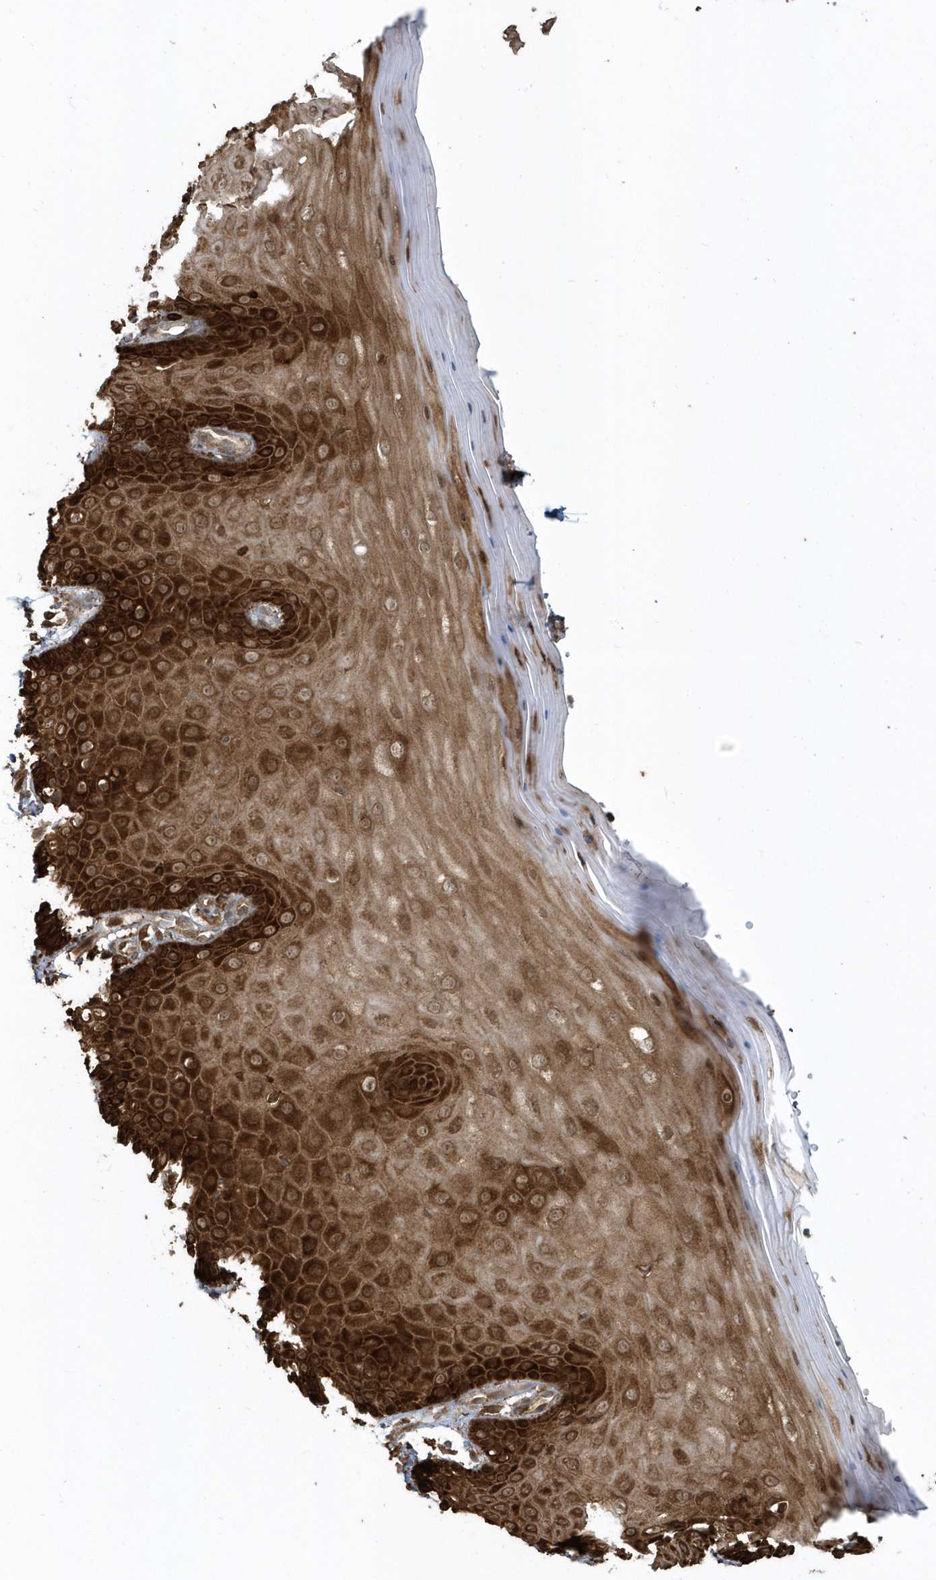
{"staining": {"intensity": "strong", "quantity": ">75%", "location": "cytoplasmic/membranous"}, "tissue": "cervix", "cell_type": "Glandular cells", "image_type": "normal", "snomed": [{"axis": "morphology", "description": "Normal tissue, NOS"}, {"axis": "topography", "description": "Cervix"}], "caption": "Glandular cells demonstrate strong cytoplasmic/membranous staining in about >75% of cells in normal cervix. (IHC, brightfield microscopy, high magnification).", "gene": "CLCN6", "patient": {"sex": "female", "age": 55}}